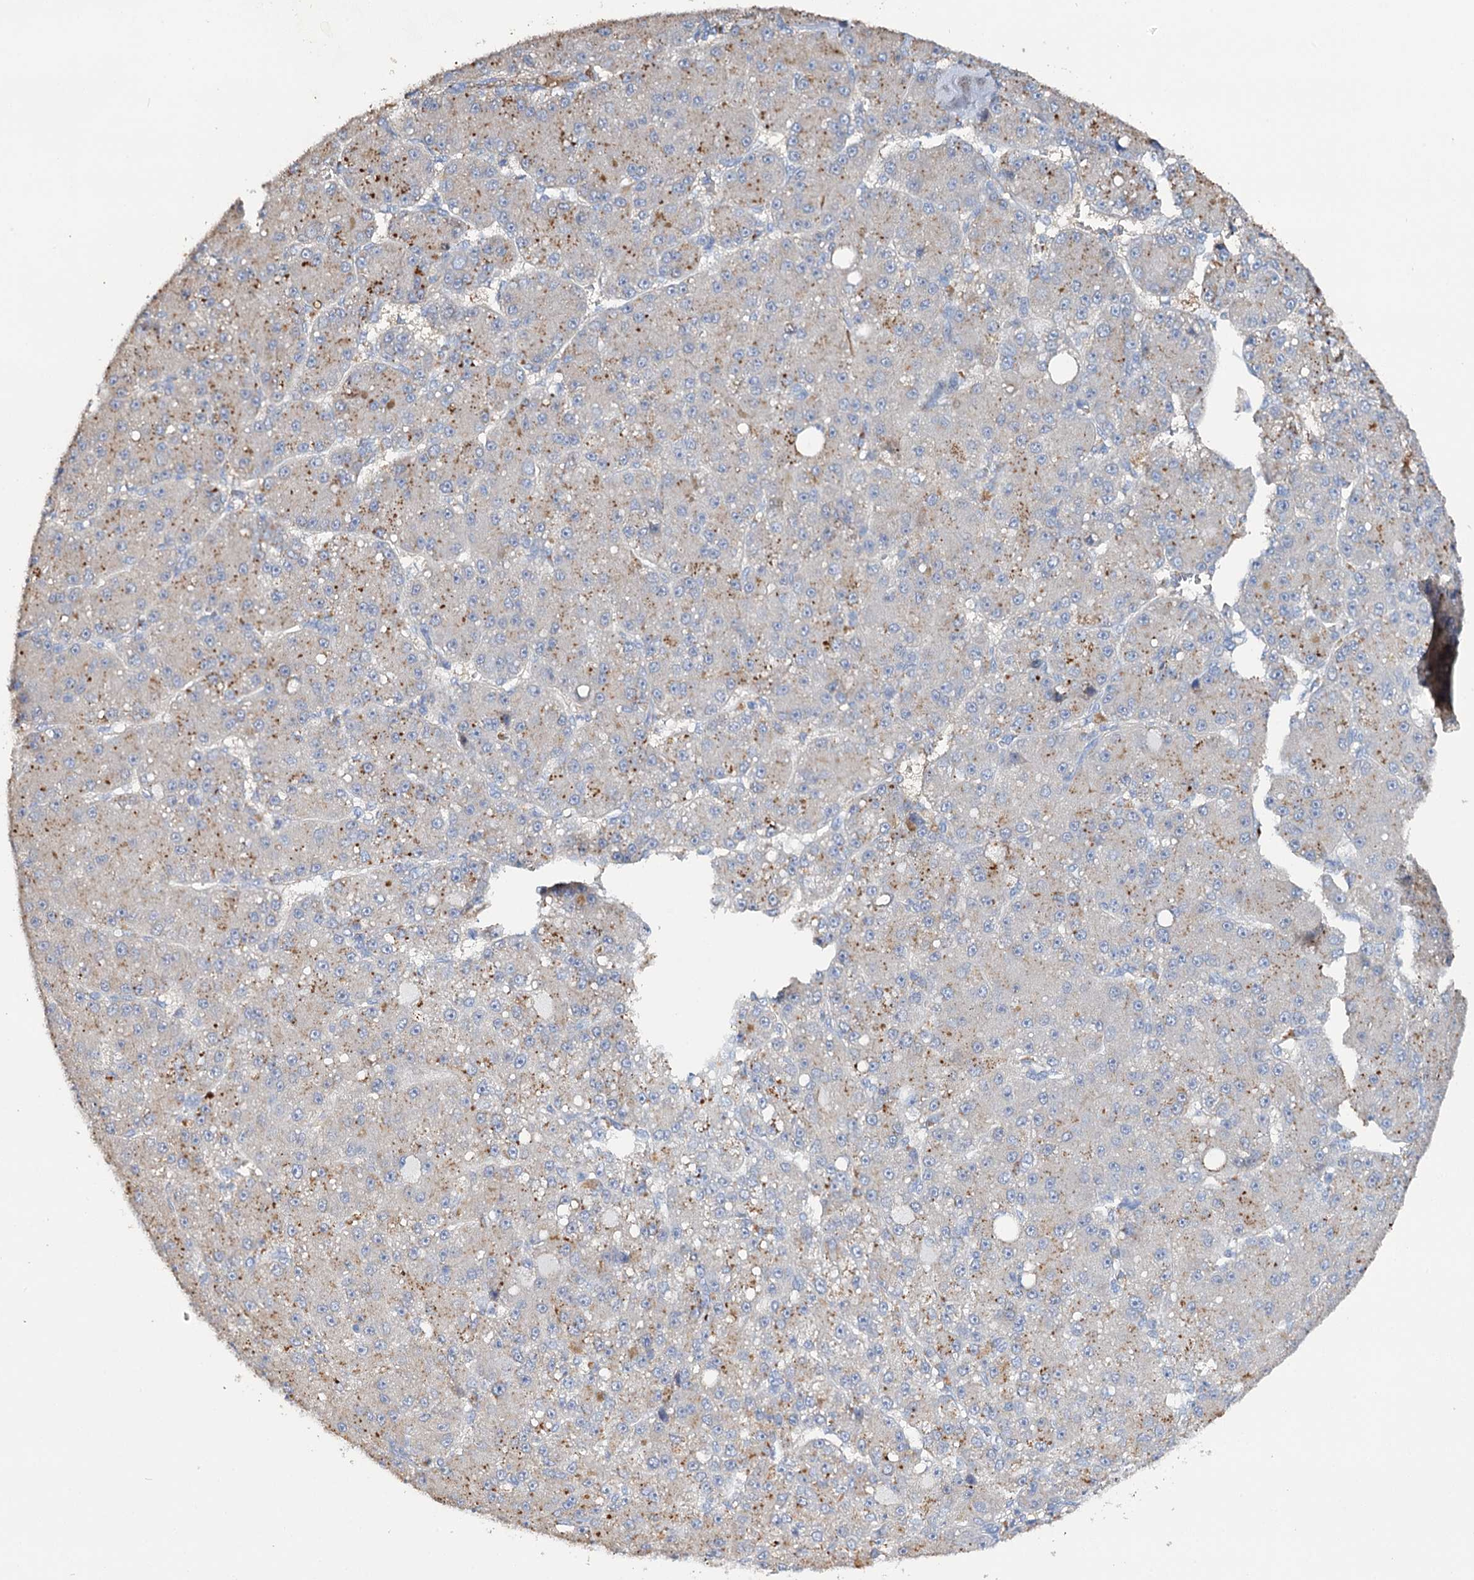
{"staining": {"intensity": "moderate", "quantity": "<25%", "location": "cytoplasmic/membranous"}, "tissue": "liver cancer", "cell_type": "Tumor cells", "image_type": "cancer", "snomed": [{"axis": "morphology", "description": "Carcinoma, Hepatocellular, NOS"}, {"axis": "topography", "description": "Liver"}], "caption": "The photomicrograph exhibits immunohistochemical staining of hepatocellular carcinoma (liver). There is moderate cytoplasmic/membranous expression is present in about <25% of tumor cells.", "gene": "DNAH6", "patient": {"sex": "male", "age": 67}}